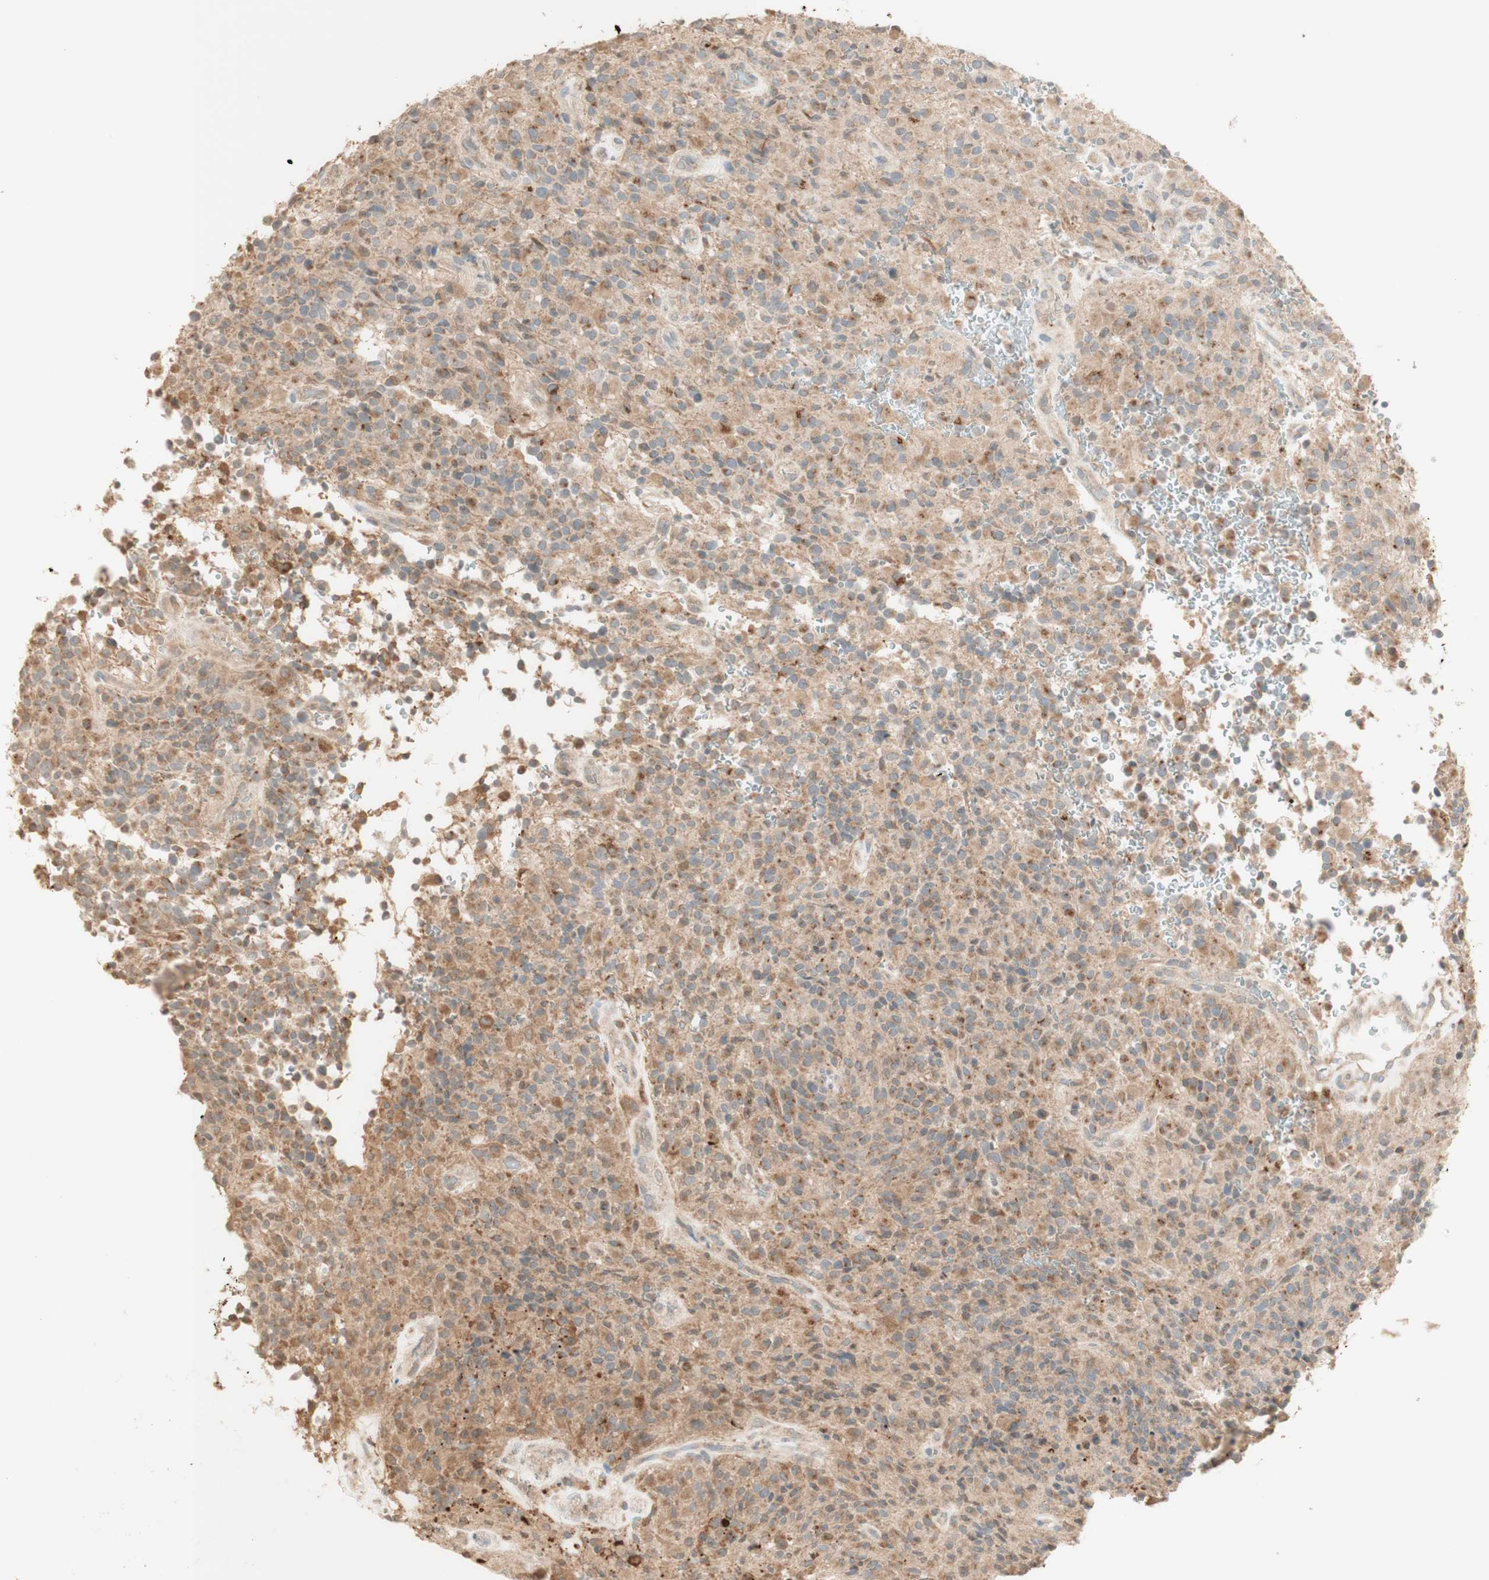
{"staining": {"intensity": "moderate", "quantity": ">75%", "location": "cytoplasmic/membranous"}, "tissue": "glioma", "cell_type": "Tumor cells", "image_type": "cancer", "snomed": [{"axis": "morphology", "description": "Glioma, malignant, High grade"}, {"axis": "topography", "description": "Brain"}], "caption": "Malignant glioma (high-grade) was stained to show a protein in brown. There is medium levels of moderate cytoplasmic/membranous positivity in approximately >75% of tumor cells. The protein is shown in brown color, while the nuclei are stained blue.", "gene": "CLCN2", "patient": {"sex": "male", "age": 71}}